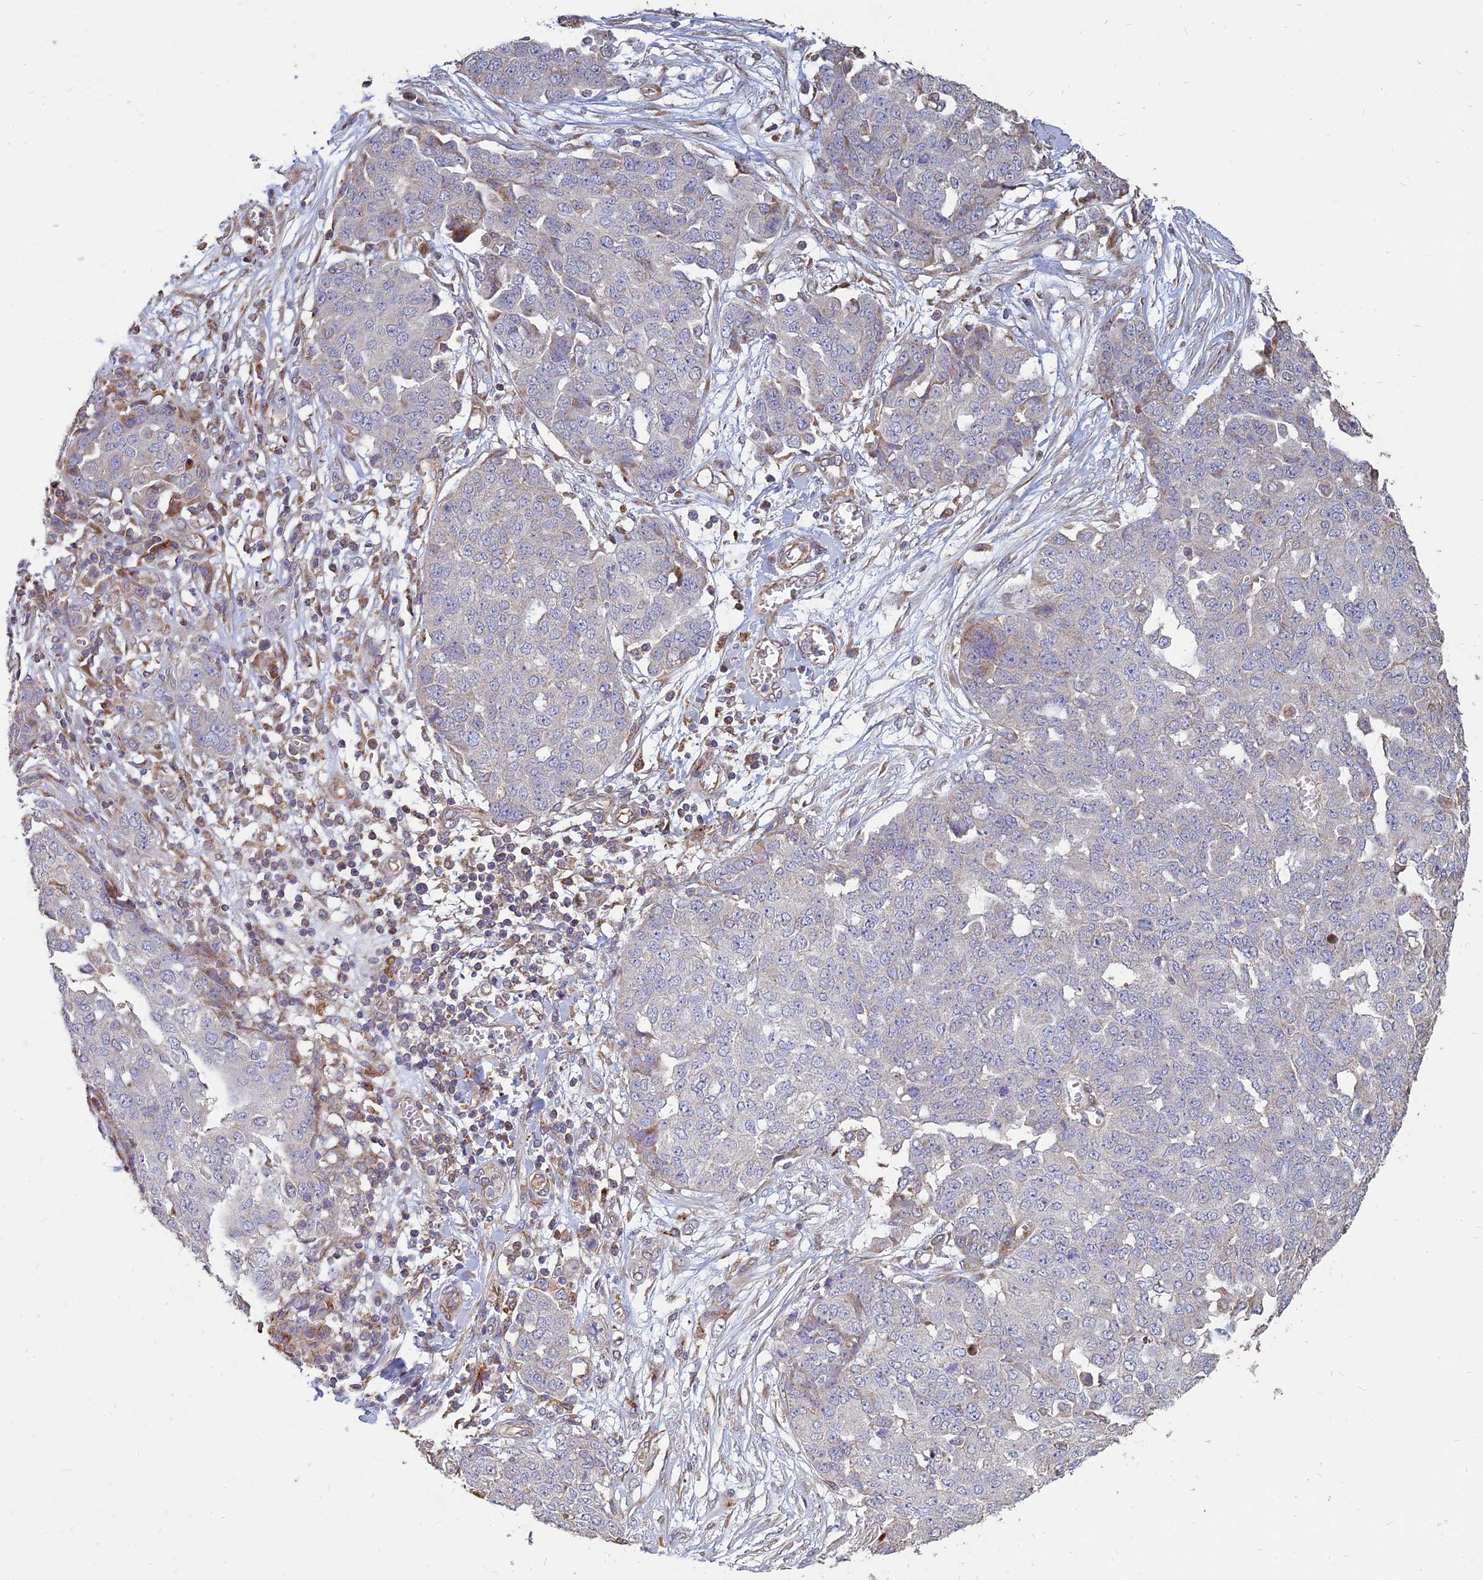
{"staining": {"intensity": "negative", "quantity": "none", "location": "none"}, "tissue": "ovarian cancer", "cell_type": "Tumor cells", "image_type": "cancer", "snomed": [{"axis": "morphology", "description": "Cystadenocarcinoma, serous, NOS"}, {"axis": "topography", "description": "Soft tissue"}, {"axis": "topography", "description": "Ovary"}], "caption": "The image reveals no significant staining in tumor cells of serous cystadenocarcinoma (ovarian).", "gene": "ST3GAL6", "patient": {"sex": "female", "age": 57}}